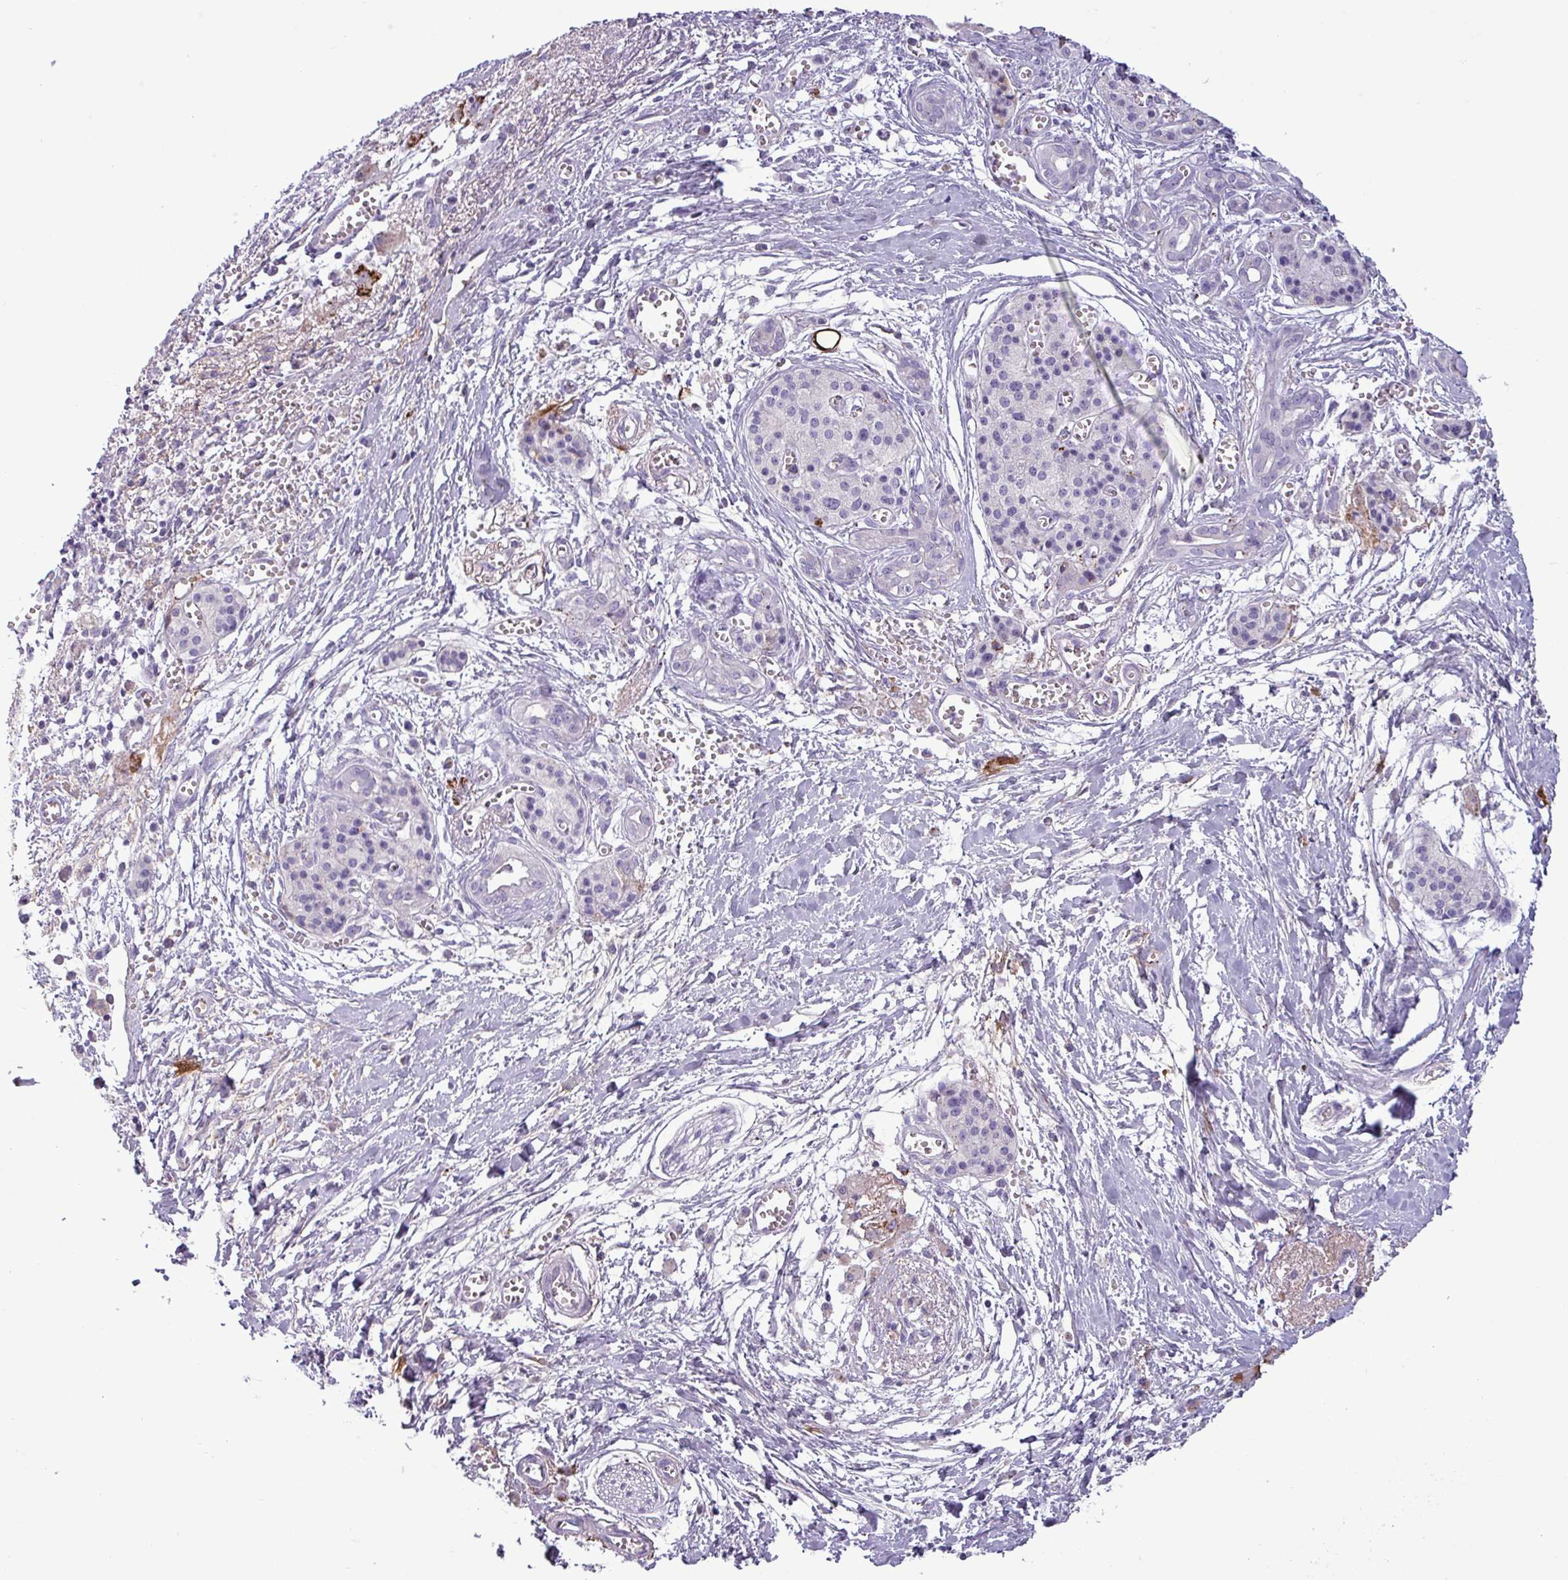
{"staining": {"intensity": "negative", "quantity": "none", "location": "none"}, "tissue": "pancreatic cancer", "cell_type": "Tumor cells", "image_type": "cancer", "snomed": [{"axis": "morphology", "description": "Adenocarcinoma, NOS"}, {"axis": "topography", "description": "Pancreas"}], "caption": "This photomicrograph is of pancreatic cancer (adenocarcinoma) stained with immunohistochemistry (IHC) to label a protein in brown with the nuclei are counter-stained blue. There is no staining in tumor cells.", "gene": "PLIN2", "patient": {"sex": "male", "age": 71}}